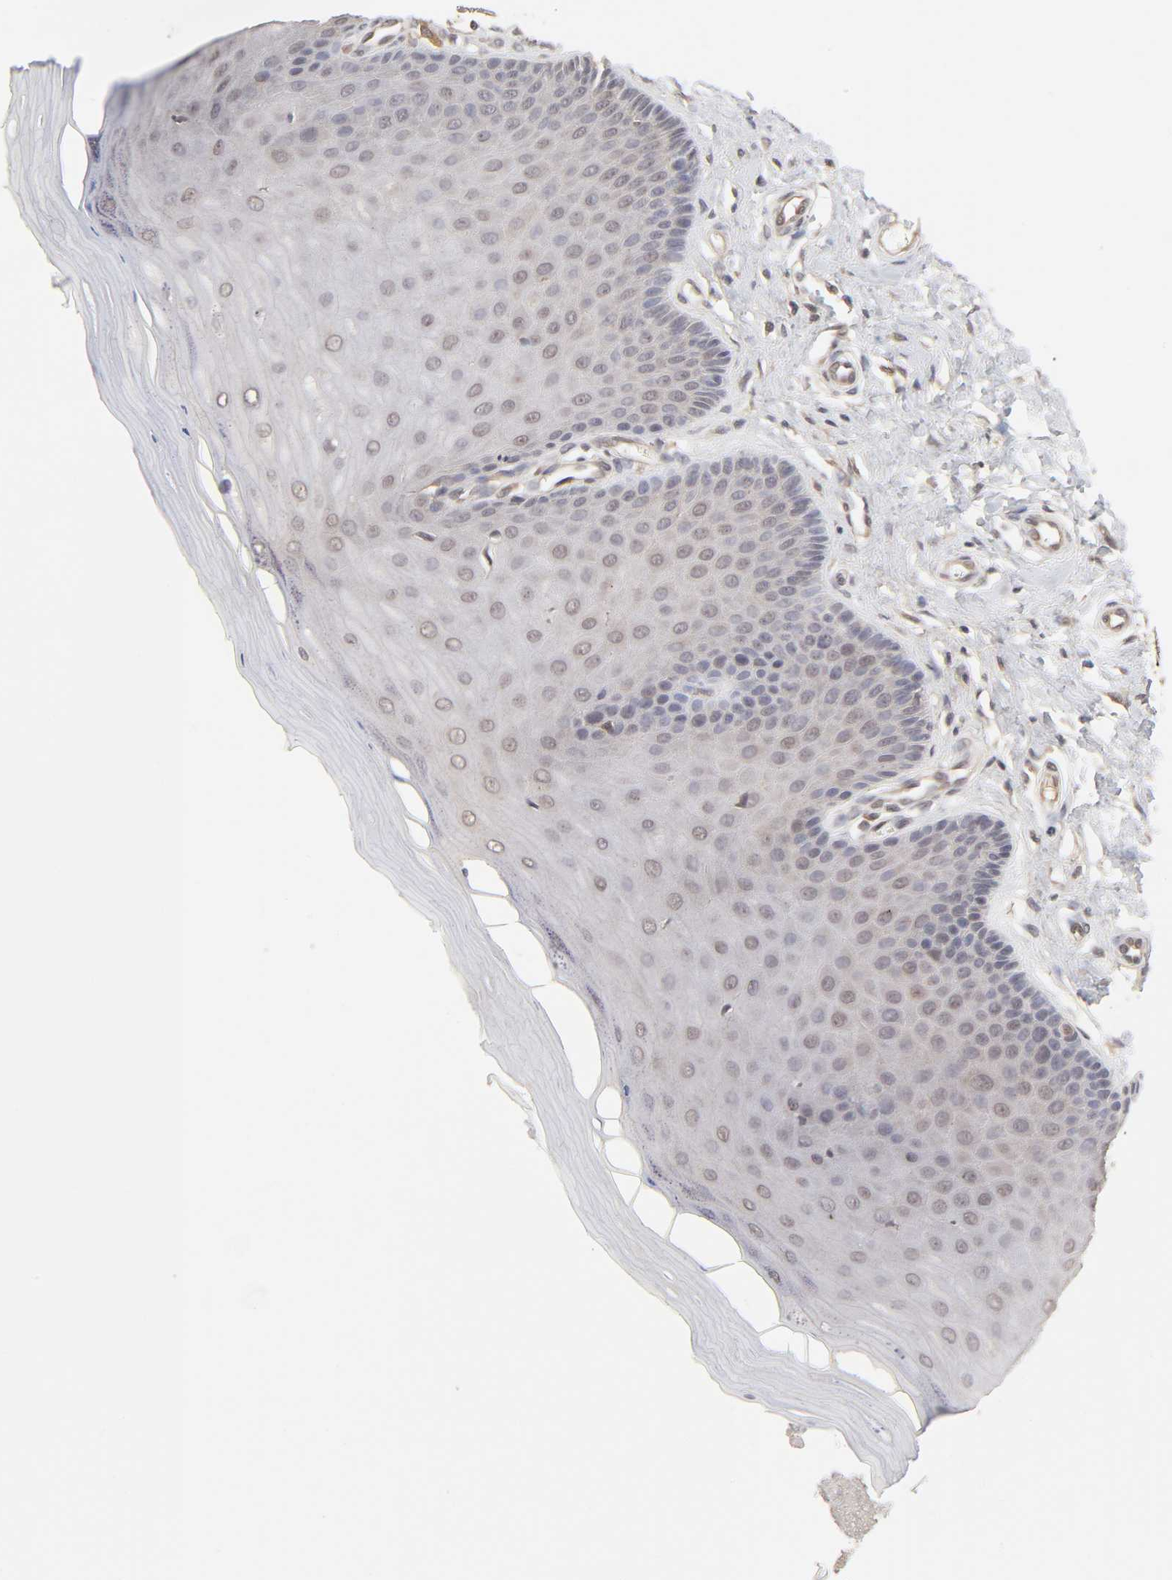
{"staining": {"intensity": "weak", "quantity": "<25%", "location": "cytoplasmic/membranous"}, "tissue": "cervix", "cell_type": "Glandular cells", "image_type": "normal", "snomed": [{"axis": "morphology", "description": "Normal tissue, NOS"}, {"axis": "topography", "description": "Cervix"}], "caption": "This is an immunohistochemistry (IHC) image of unremarkable human cervix. There is no positivity in glandular cells.", "gene": "MAPK1", "patient": {"sex": "female", "age": 55}}